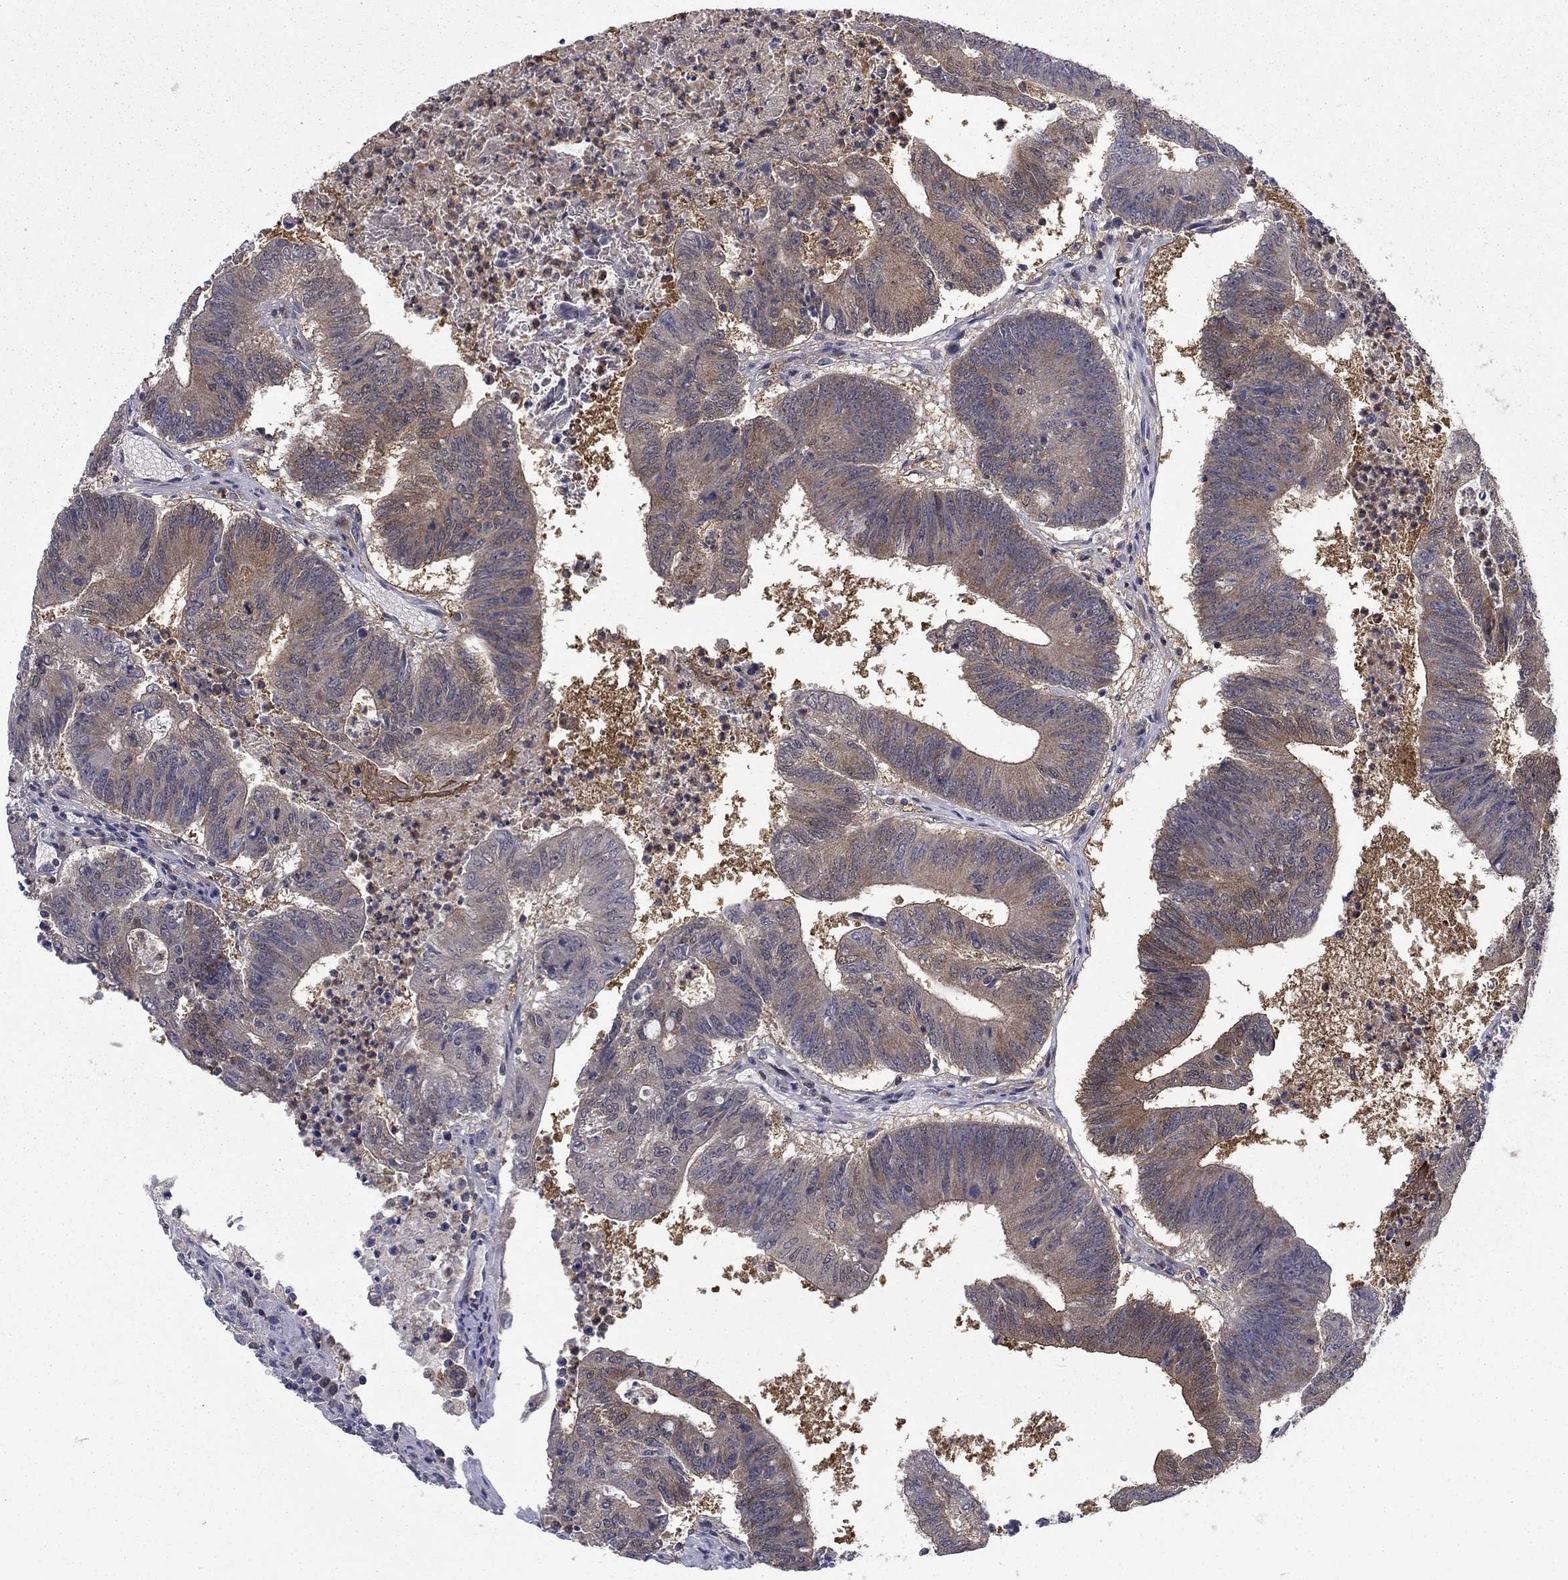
{"staining": {"intensity": "weak", "quantity": ">75%", "location": "cytoplasmic/membranous"}, "tissue": "colorectal cancer", "cell_type": "Tumor cells", "image_type": "cancer", "snomed": [{"axis": "morphology", "description": "Adenocarcinoma, NOS"}, {"axis": "topography", "description": "Colon"}], "caption": "Colorectal cancer stained for a protein displays weak cytoplasmic/membranous positivity in tumor cells. Nuclei are stained in blue.", "gene": "NIT2", "patient": {"sex": "female", "age": 70}}